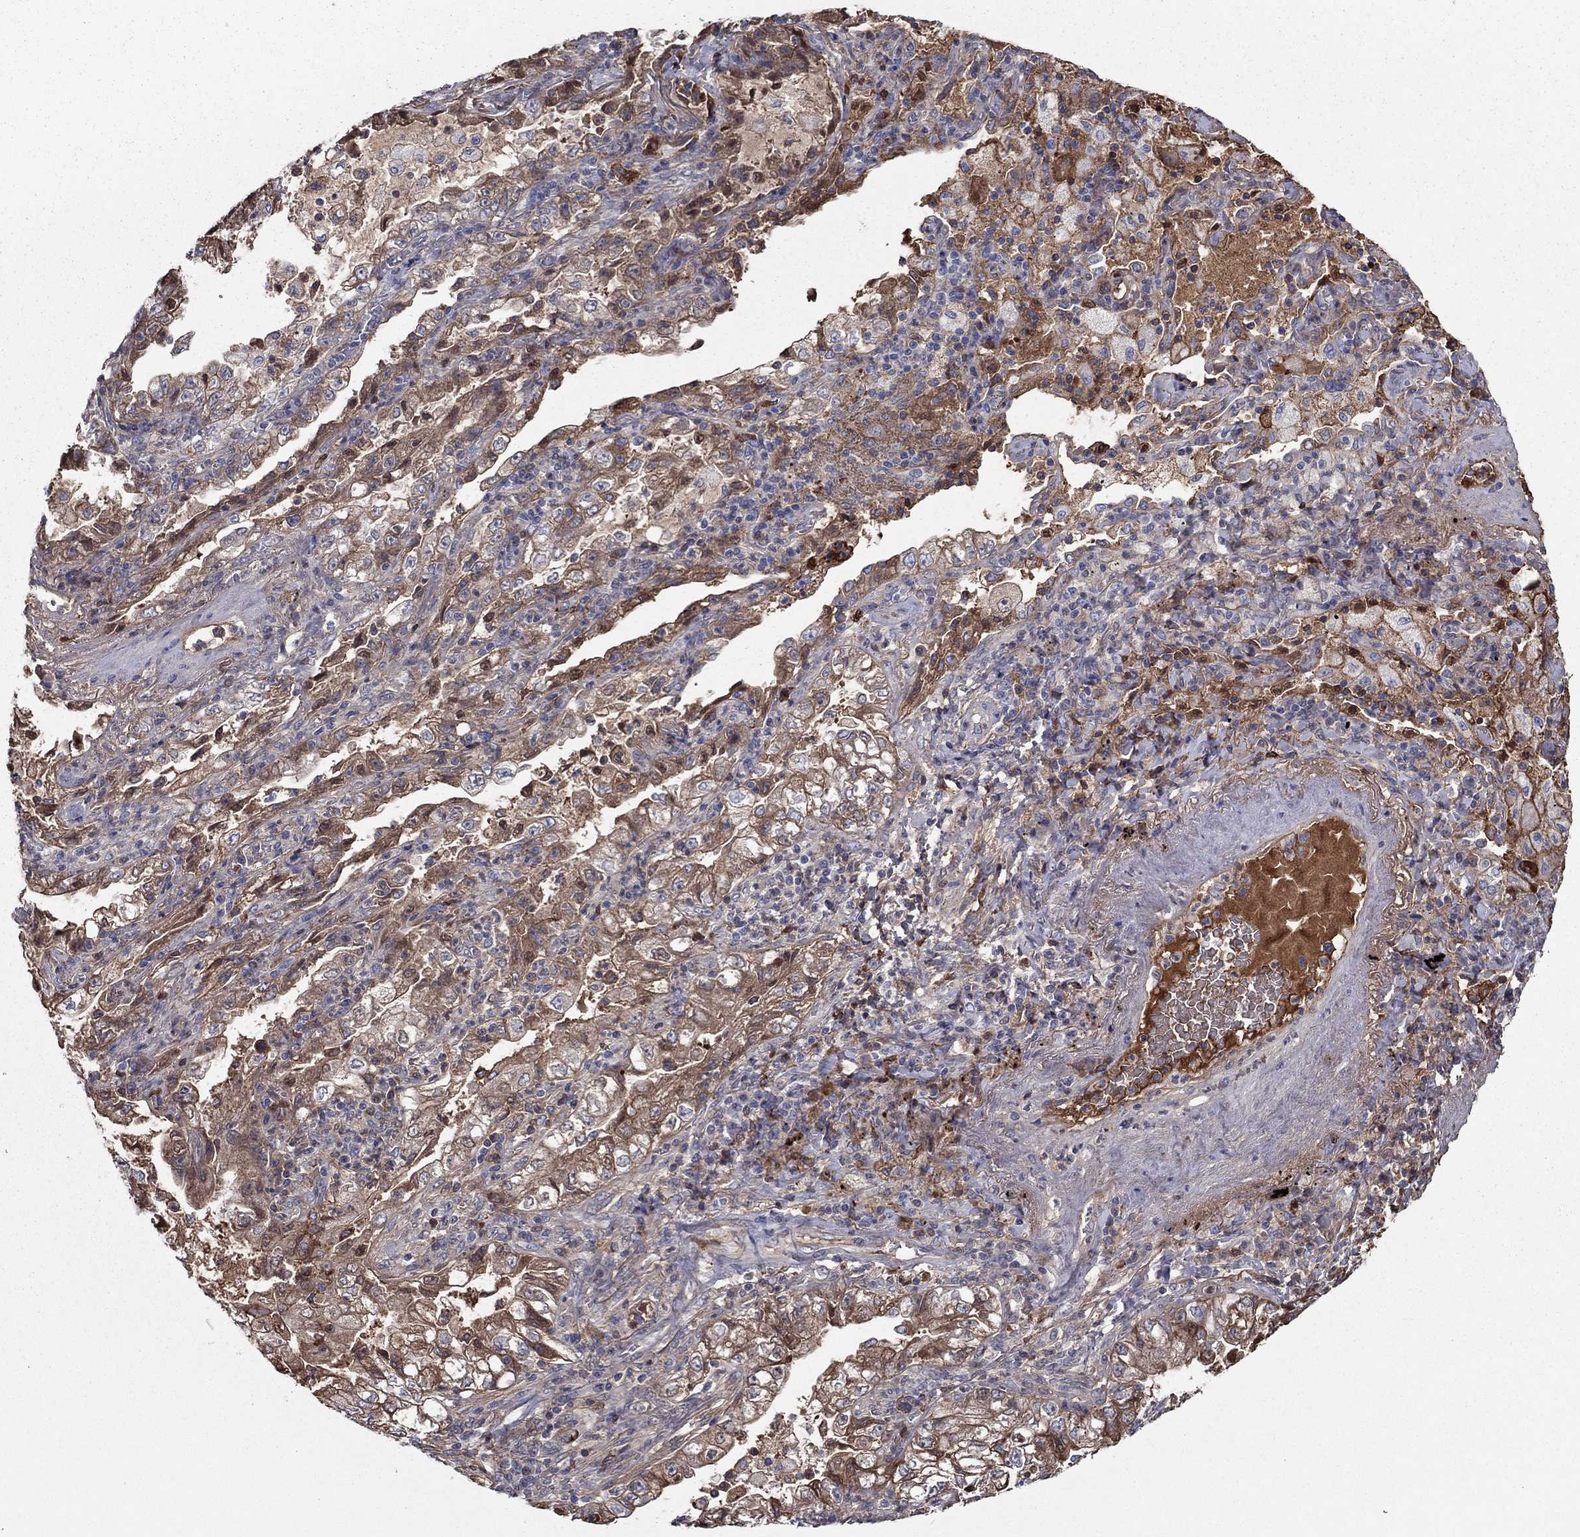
{"staining": {"intensity": "moderate", "quantity": "25%-75%", "location": "cytoplasmic/membranous"}, "tissue": "lung cancer", "cell_type": "Tumor cells", "image_type": "cancer", "snomed": [{"axis": "morphology", "description": "Adenocarcinoma, NOS"}, {"axis": "topography", "description": "Lung"}], "caption": "An image of lung adenocarcinoma stained for a protein reveals moderate cytoplasmic/membranous brown staining in tumor cells.", "gene": "HPX", "patient": {"sex": "female", "age": 73}}